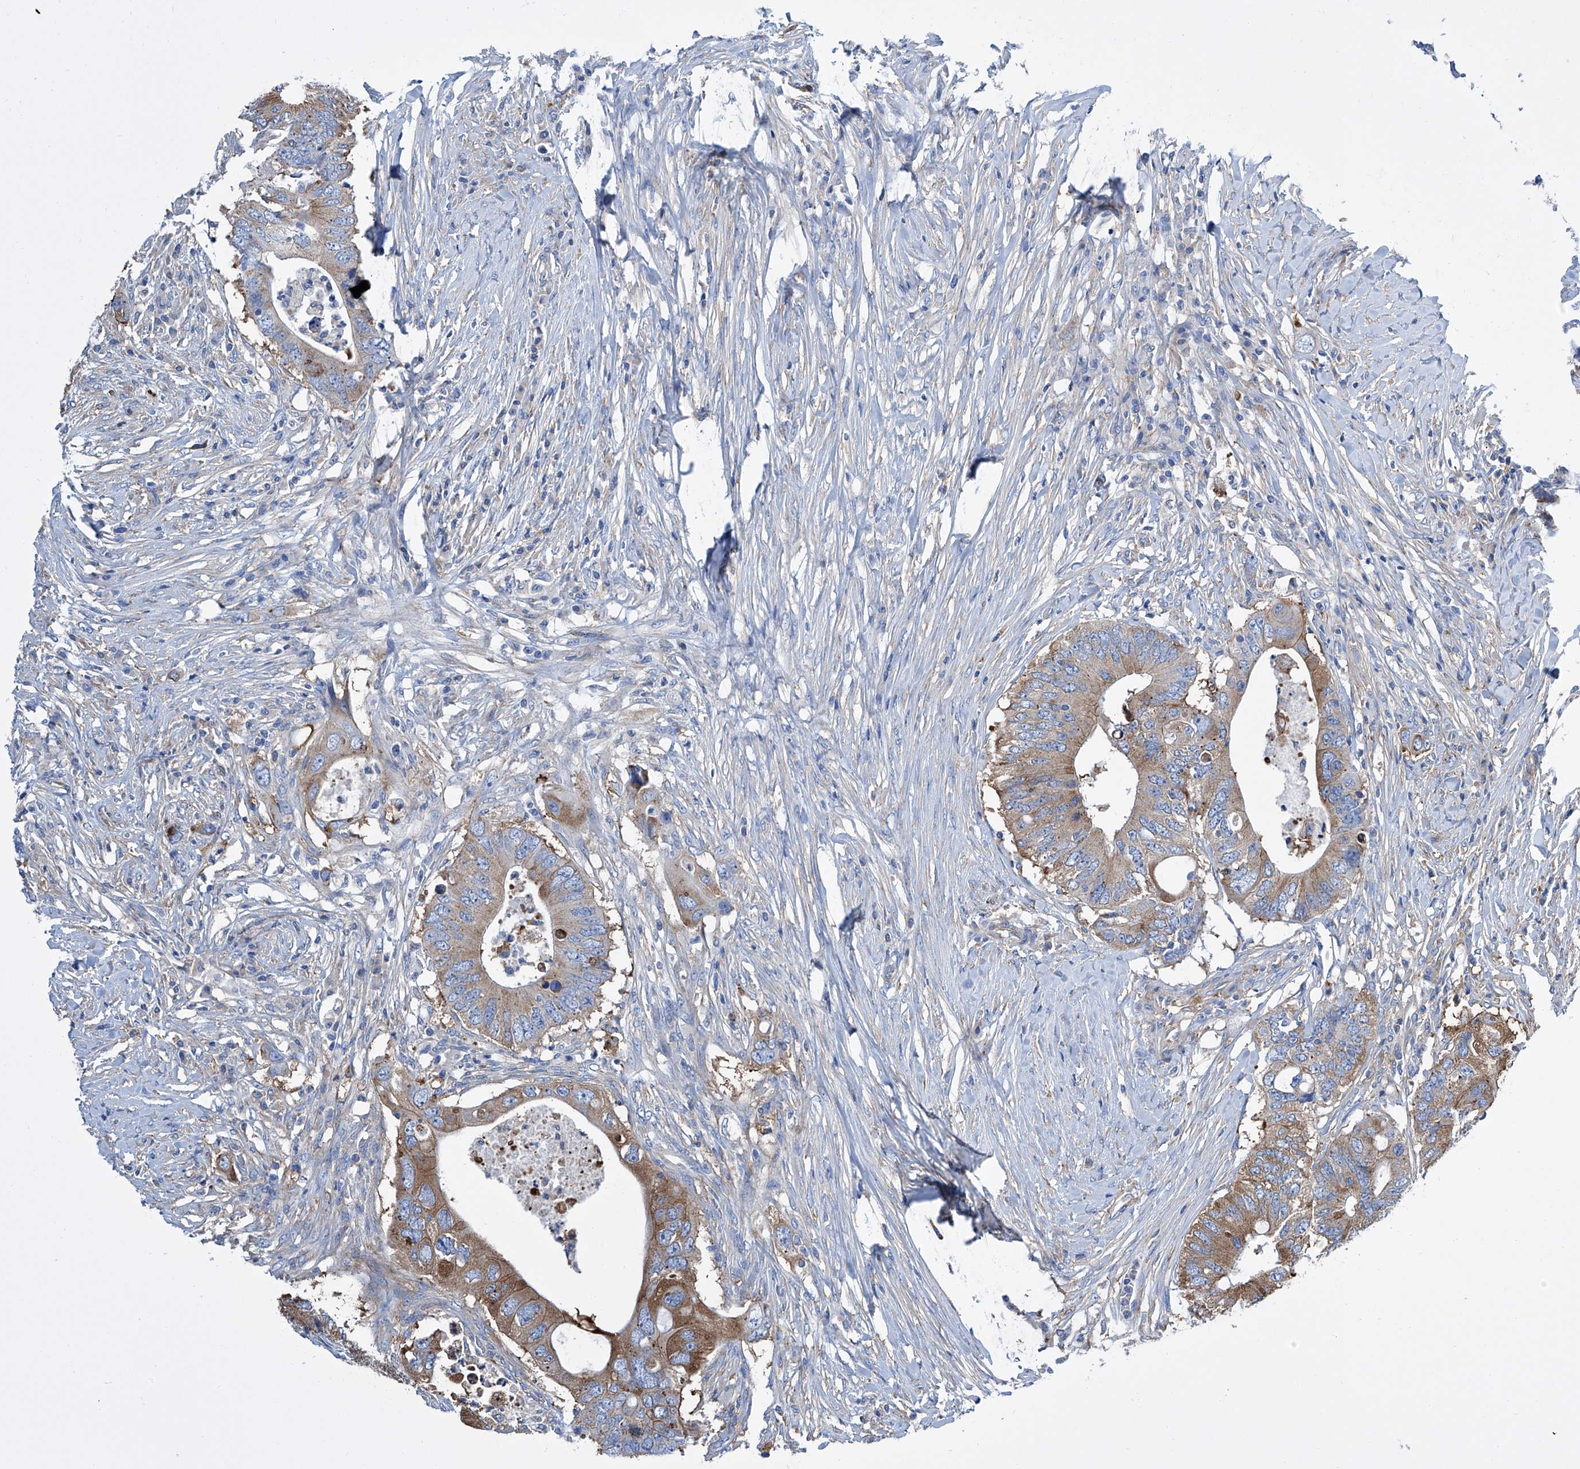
{"staining": {"intensity": "moderate", "quantity": ">75%", "location": "cytoplasmic/membranous"}, "tissue": "colorectal cancer", "cell_type": "Tumor cells", "image_type": "cancer", "snomed": [{"axis": "morphology", "description": "Adenocarcinoma, NOS"}, {"axis": "topography", "description": "Colon"}], "caption": "Protein staining displays moderate cytoplasmic/membranous positivity in about >75% of tumor cells in adenocarcinoma (colorectal).", "gene": "GPT", "patient": {"sex": "male", "age": 71}}